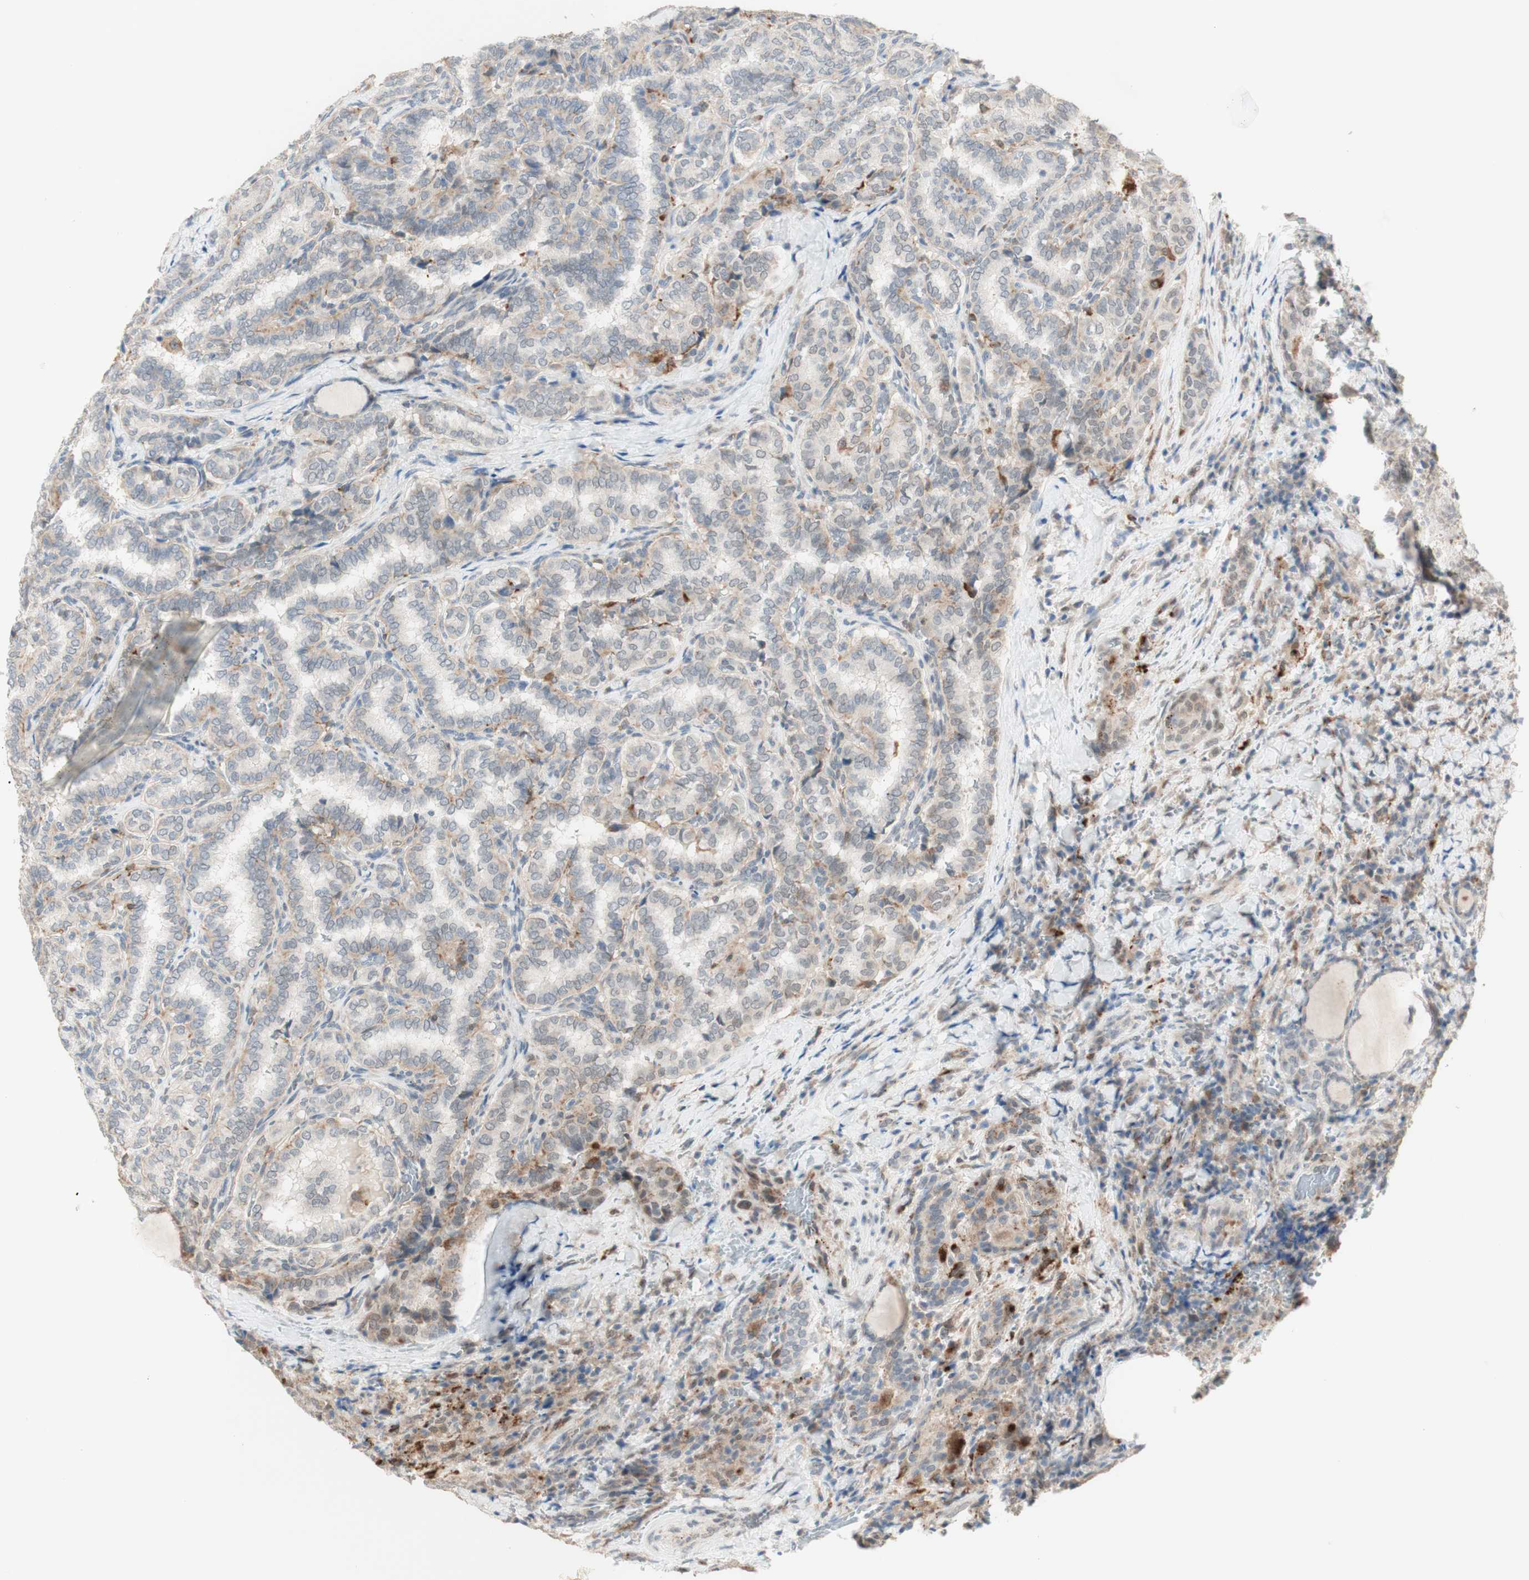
{"staining": {"intensity": "weak", "quantity": "25%-75%", "location": "cytoplasmic/membranous"}, "tissue": "thyroid cancer", "cell_type": "Tumor cells", "image_type": "cancer", "snomed": [{"axis": "morphology", "description": "Normal tissue, NOS"}, {"axis": "morphology", "description": "Papillary adenocarcinoma, NOS"}, {"axis": "topography", "description": "Thyroid gland"}], "caption": "Papillary adenocarcinoma (thyroid) stained for a protein (brown) demonstrates weak cytoplasmic/membranous positive expression in about 25%-75% of tumor cells.", "gene": "GAPT", "patient": {"sex": "female", "age": 30}}